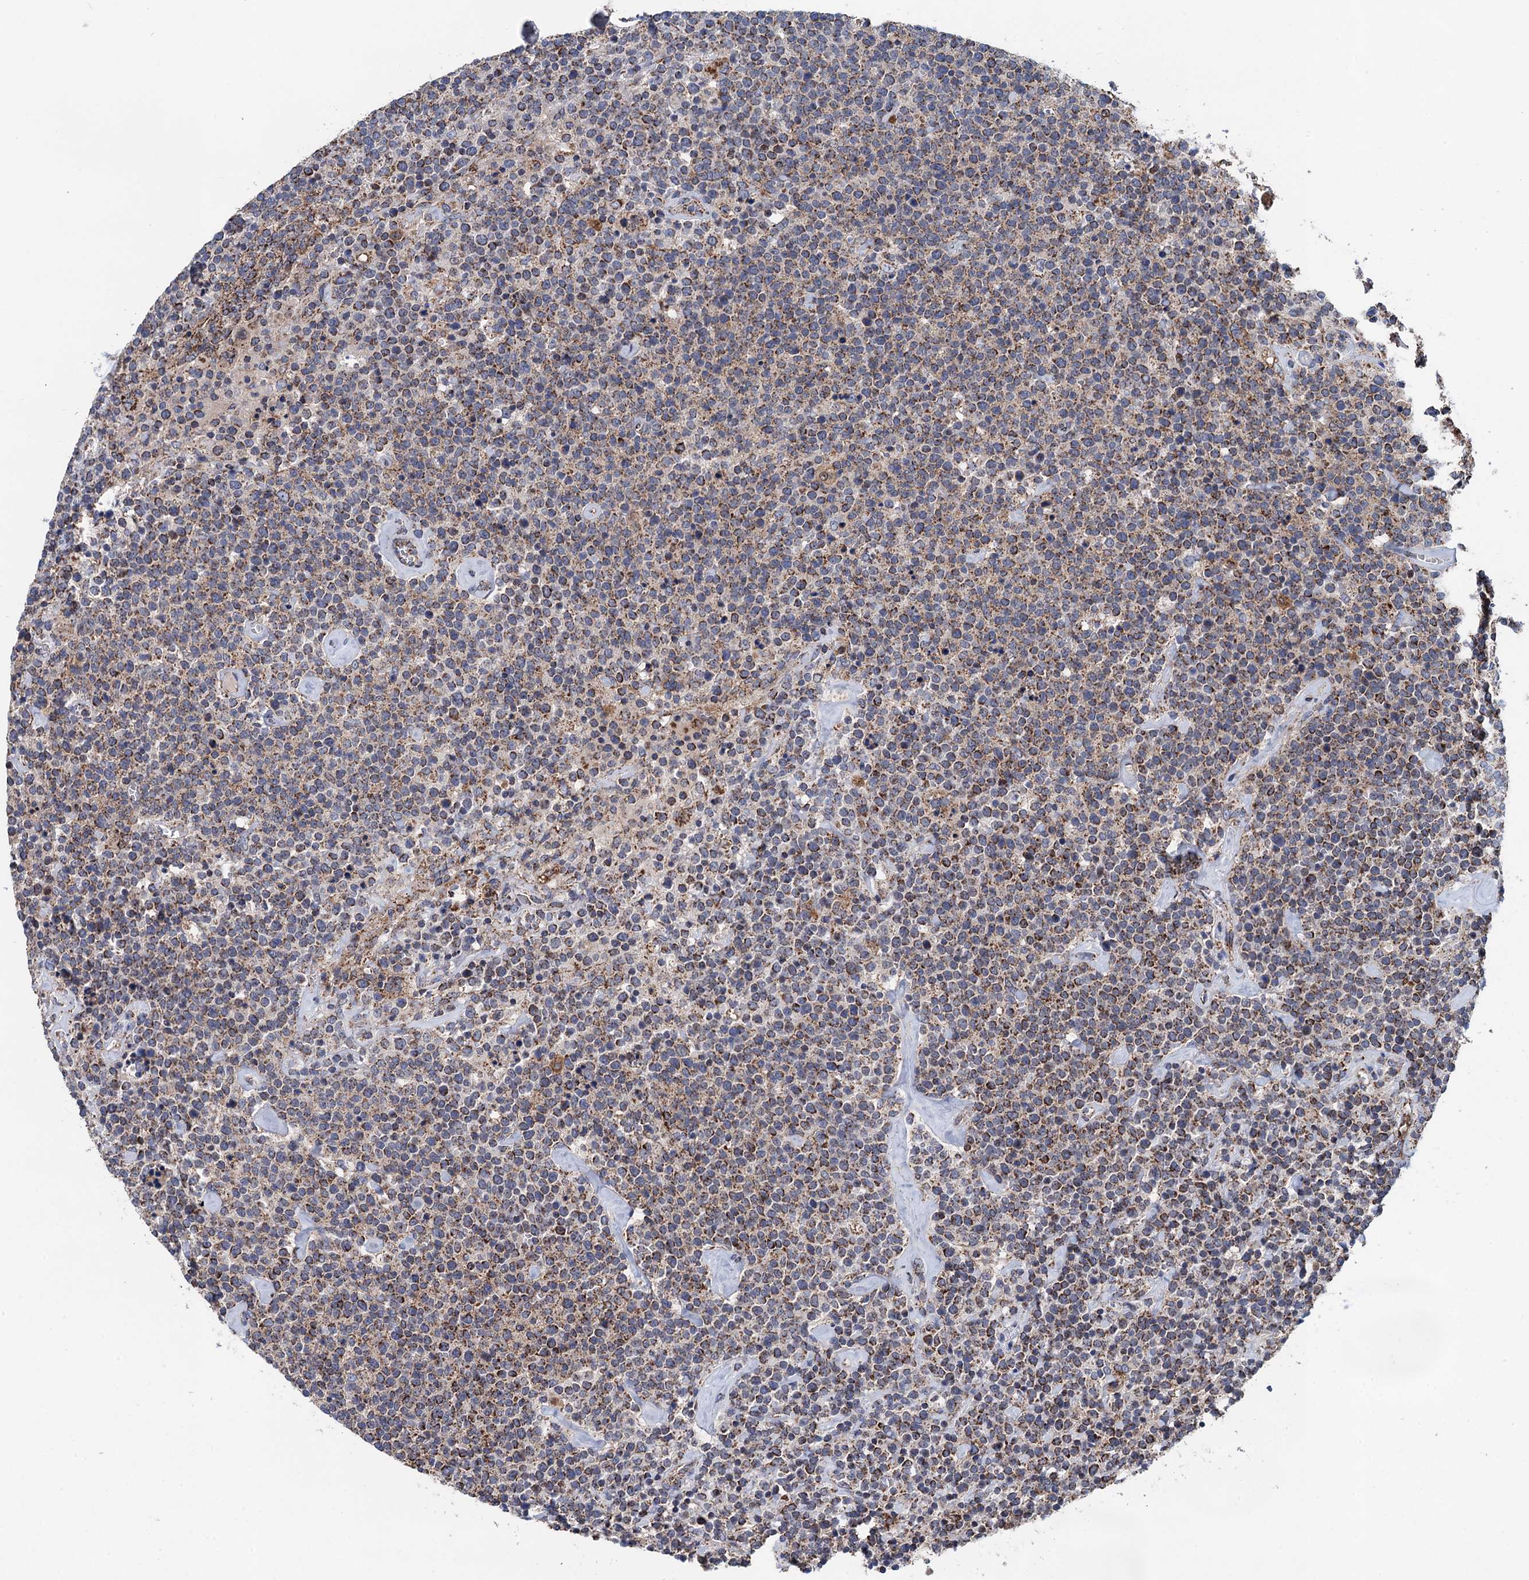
{"staining": {"intensity": "moderate", "quantity": ">75%", "location": "cytoplasmic/membranous"}, "tissue": "lymphoma", "cell_type": "Tumor cells", "image_type": "cancer", "snomed": [{"axis": "morphology", "description": "Malignant lymphoma, non-Hodgkin's type, High grade"}, {"axis": "topography", "description": "Lymph node"}], "caption": "Malignant lymphoma, non-Hodgkin's type (high-grade) was stained to show a protein in brown. There is medium levels of moderate cytoplasmic/membranous expression in about >75% of tumor cells.", "gene": "DGLUCY", "patient": {"sex": "male", "age": 61}}